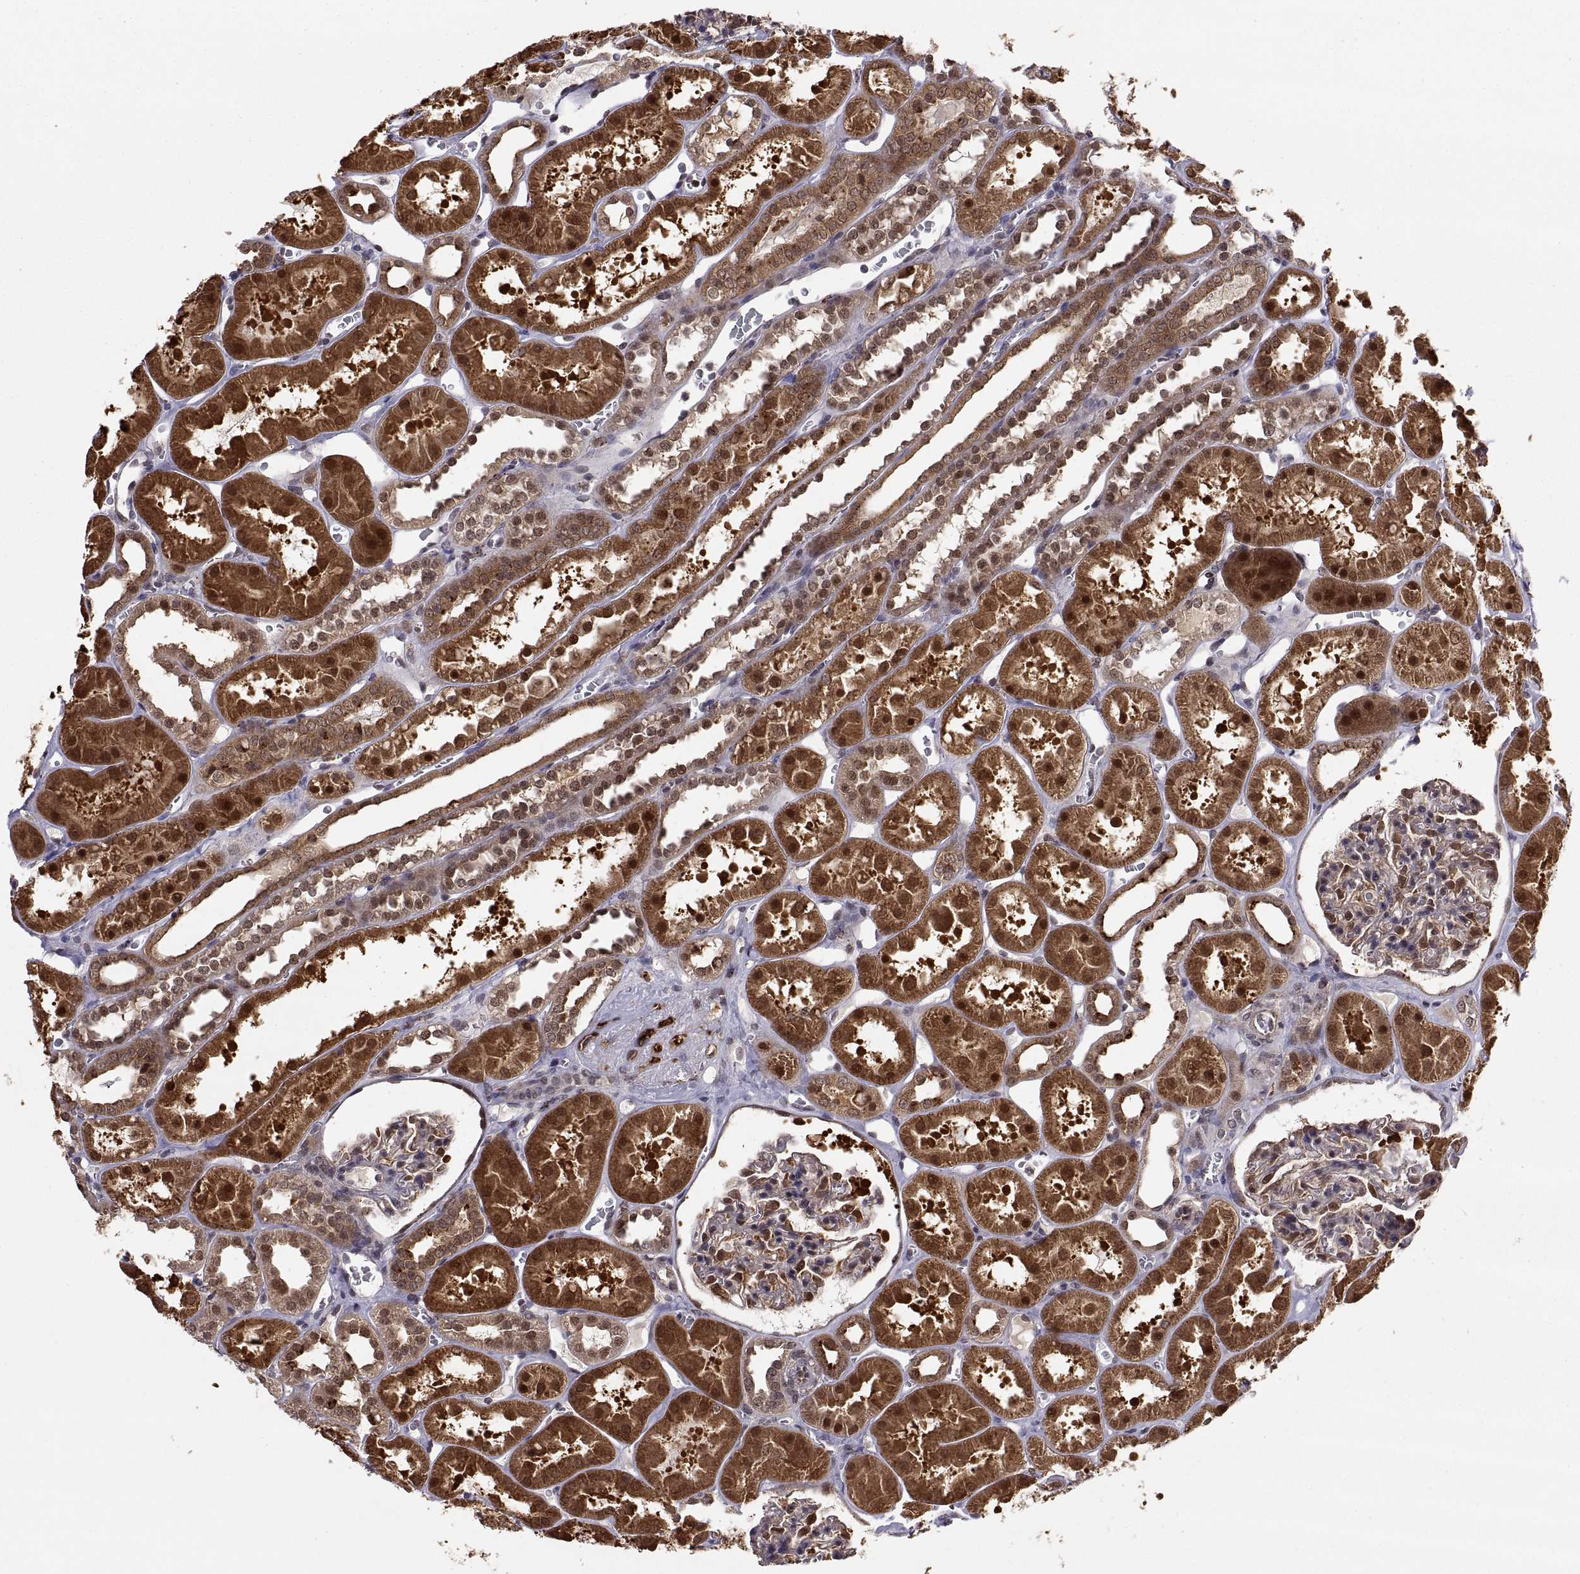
{"staining": {"intensity": "strong", "quantity": "<25%", "location": "cytoplasmic/membranous,nuclear"}, "tissue": "kidney", "cell_type": "Cells in glomeruli", "image_type": "normal", "snomed": [{"axis": "morphology", "description": "Normal tissue, NOS"}, {"axis": "topography", "description": "Kidney"}], "caption": "A micrograph showing strong cytoplasmic/membranous,nuclear positivity in approximately <25% of cells in glomeruli in benign kidney, as visualized by brown immunohistochemical staining.", "gene": "PSMC2", "patient": {"sex": "female", "age": 41}}